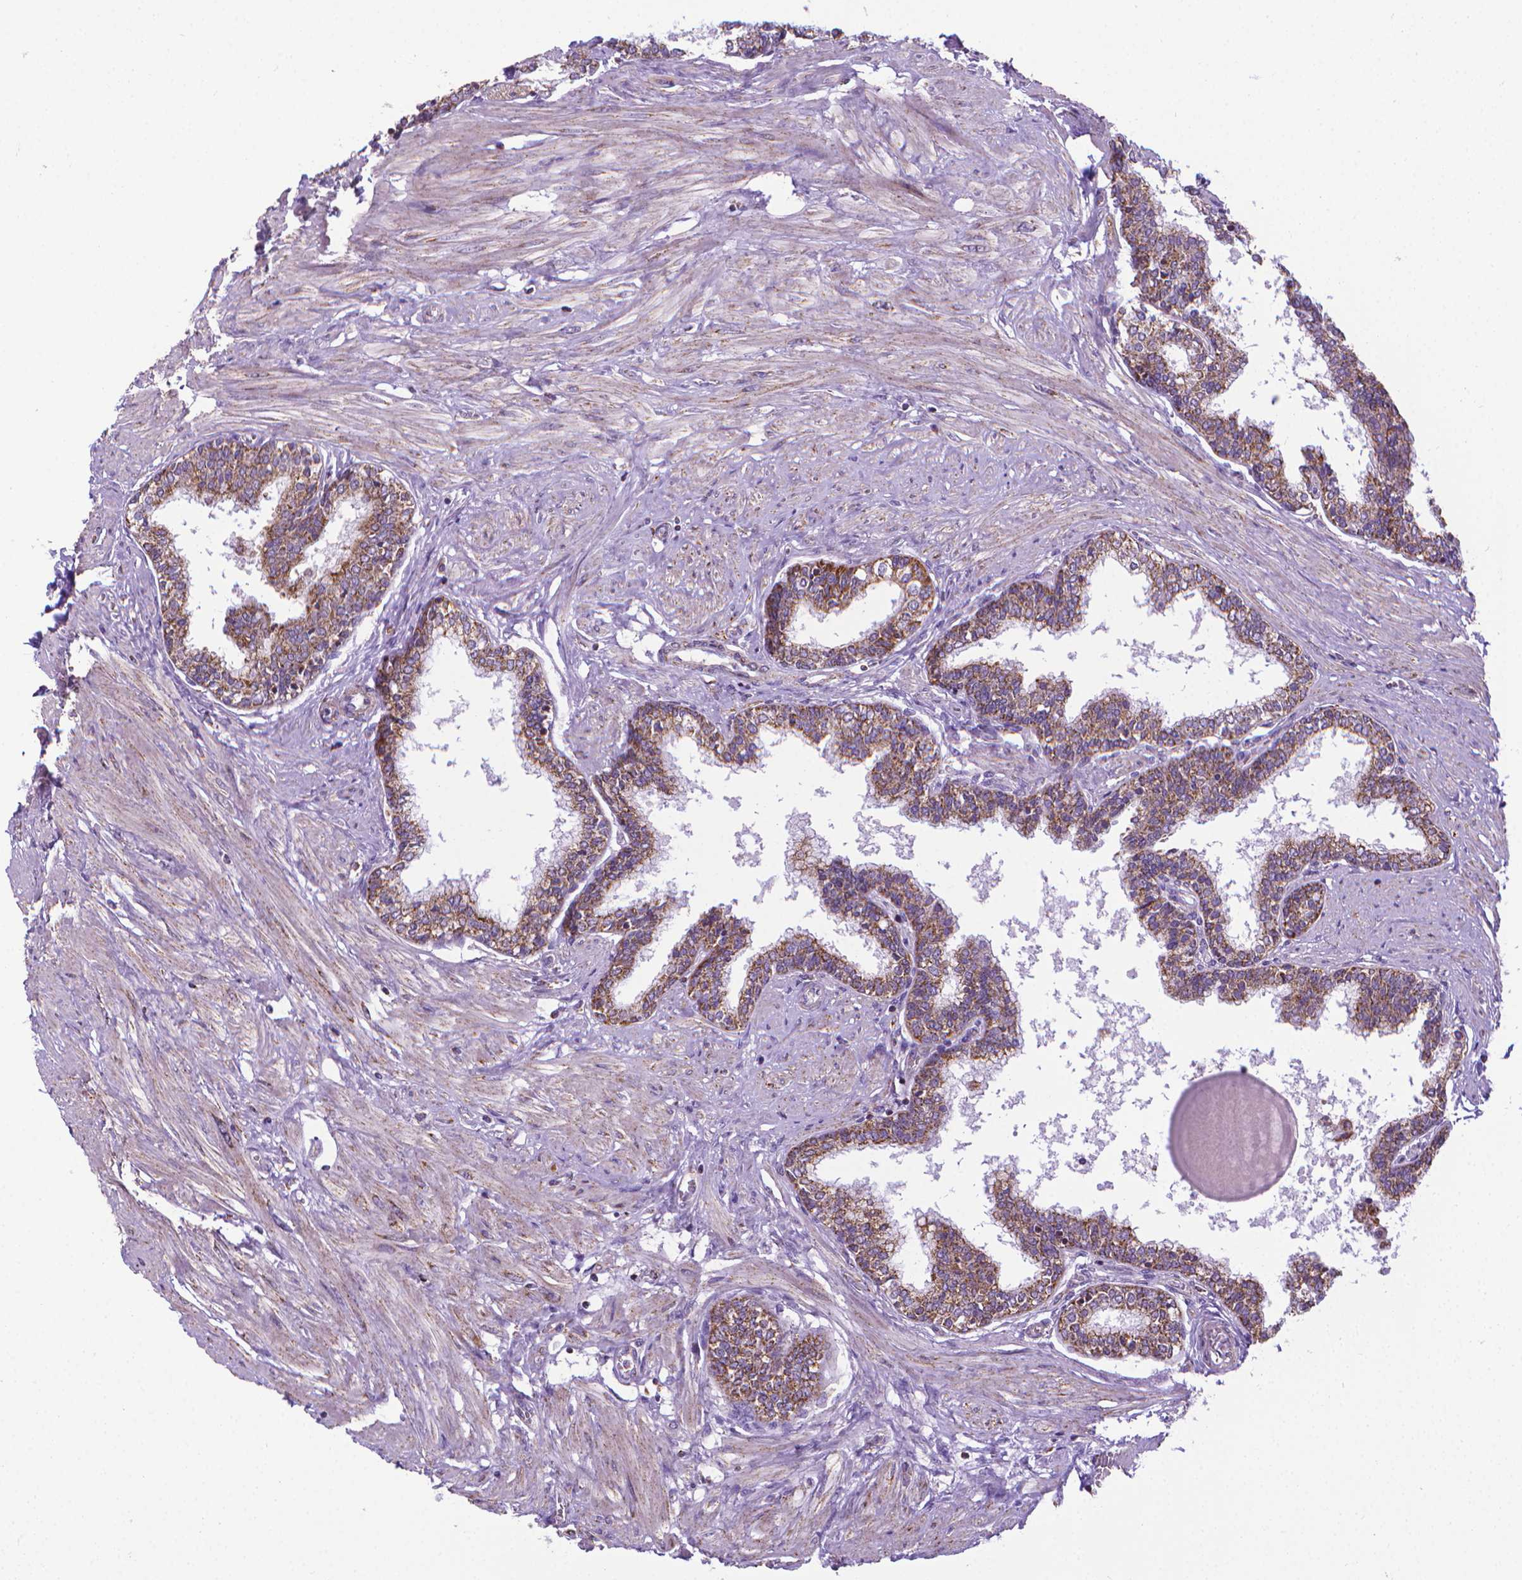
{"staining": {"intensity": "negative", "quantity": "none", "location": "none"}, "tissue": "prostate", "cell_type": "Glandular cells", "image_type": "normal", "snomed": [{"axis": "morphology", "description": "Normal tissue, NOS"}, {"axis": "topography", "description": "Prostate"}], "caption": "Immunohistochemical staining of benign human prostate shows no significant staining in glandular cells. (Immunohistochemistry, brightfield microscopy, high magnification).", "gene": "POU3F3", "patient": {"sex": "male", "age": 55}}